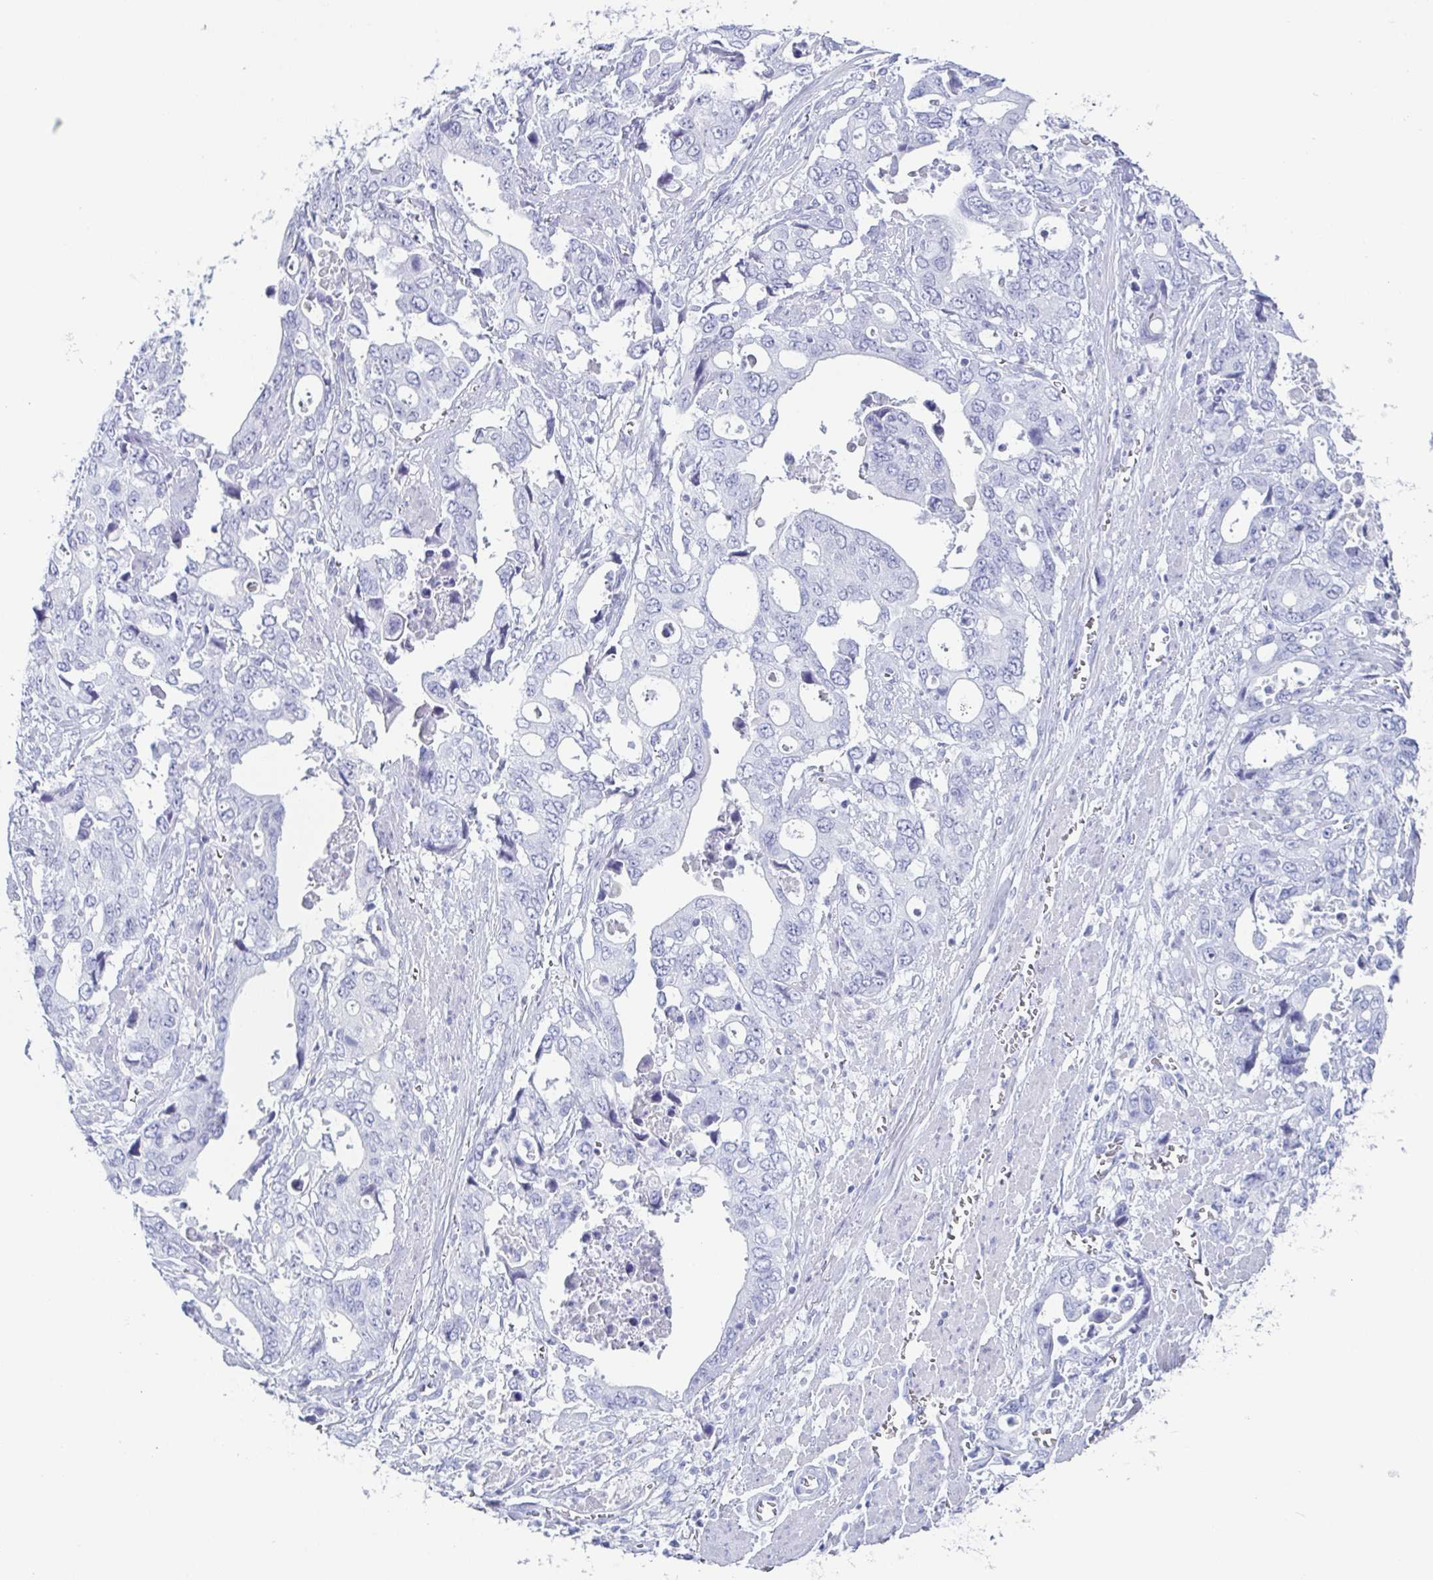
{"staining": {"intensity": "negative", "quantity": "none", "location": "none"}, "tissue": "stomach cancer", "cell_type": "Tumor cells", "image_type": "cancer", "snomed": [{"axis": "morphology", "description": "Adenocarcinoma, NOS"}, {"axis": "topography", "description": "Stomach, upper"}], "caption": "An IHC photomicrograph of stomach cancer is shown. There is no staining in tumor cells of stomach cancer. (Immunohistochemistry (ihc), brightfield microscopy, high magnification).", "gene": "ZG16B", "patient": {"sex": "male", "age": 74}}